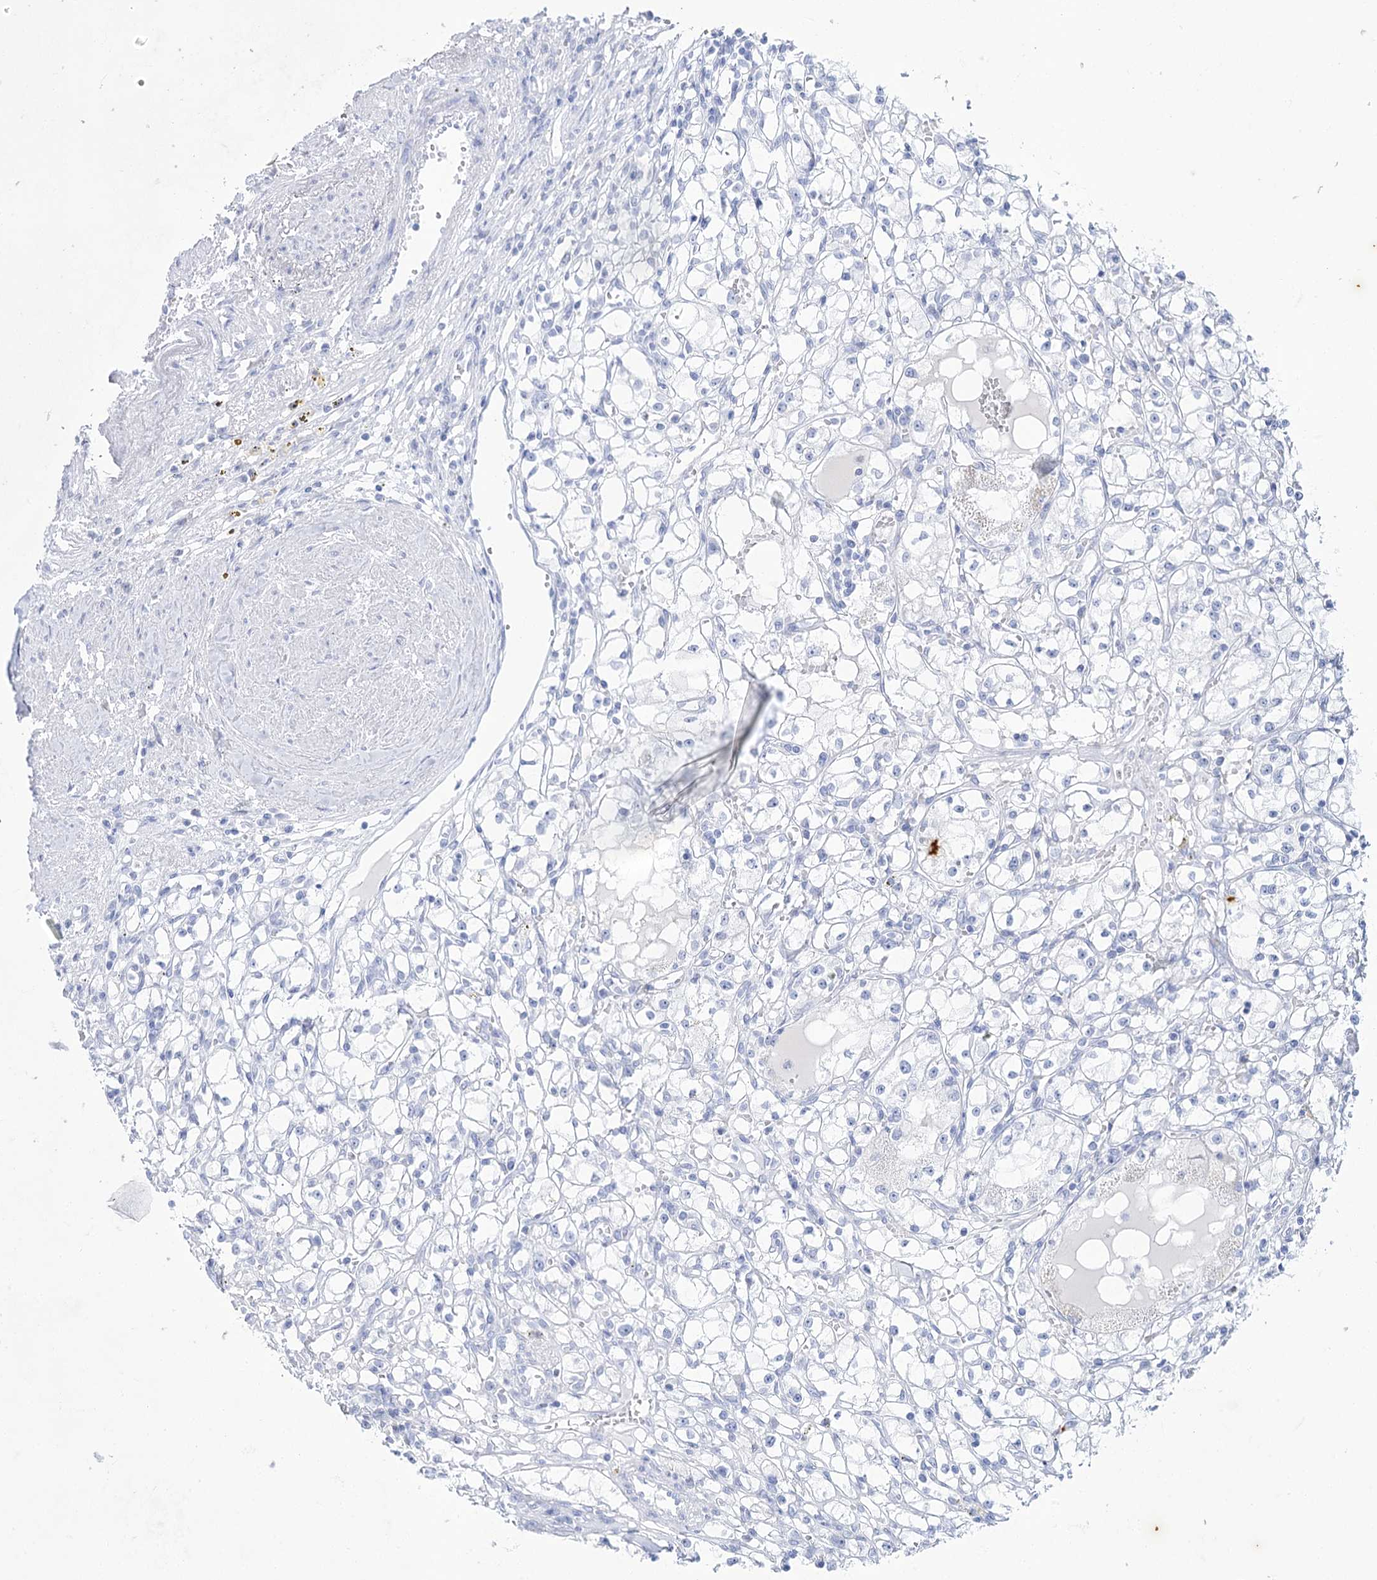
{"staining": {"intensity": "negative", "quantity": "none", "location": "none"}, "tissue": "renal cancer", "cell_type": "Tumor cells", "image_type": "cancer", "snomed": [{"axis": "morphology", "description": "Adenocarcinoma, NOS"}, {"axis": "topography", "description": "Kidney"}], "caption": "This is a photomicrograph of immunohistochemistry (IHC) staining of renal adenocarcinoma, which shows no positivity in tumor cells. (DAB immunohistochemistry (IHC) visualized using brightfield microscopy, high magnification).", "gene": "ACRV1", "patient": {"sex": "male", "age": 56}}